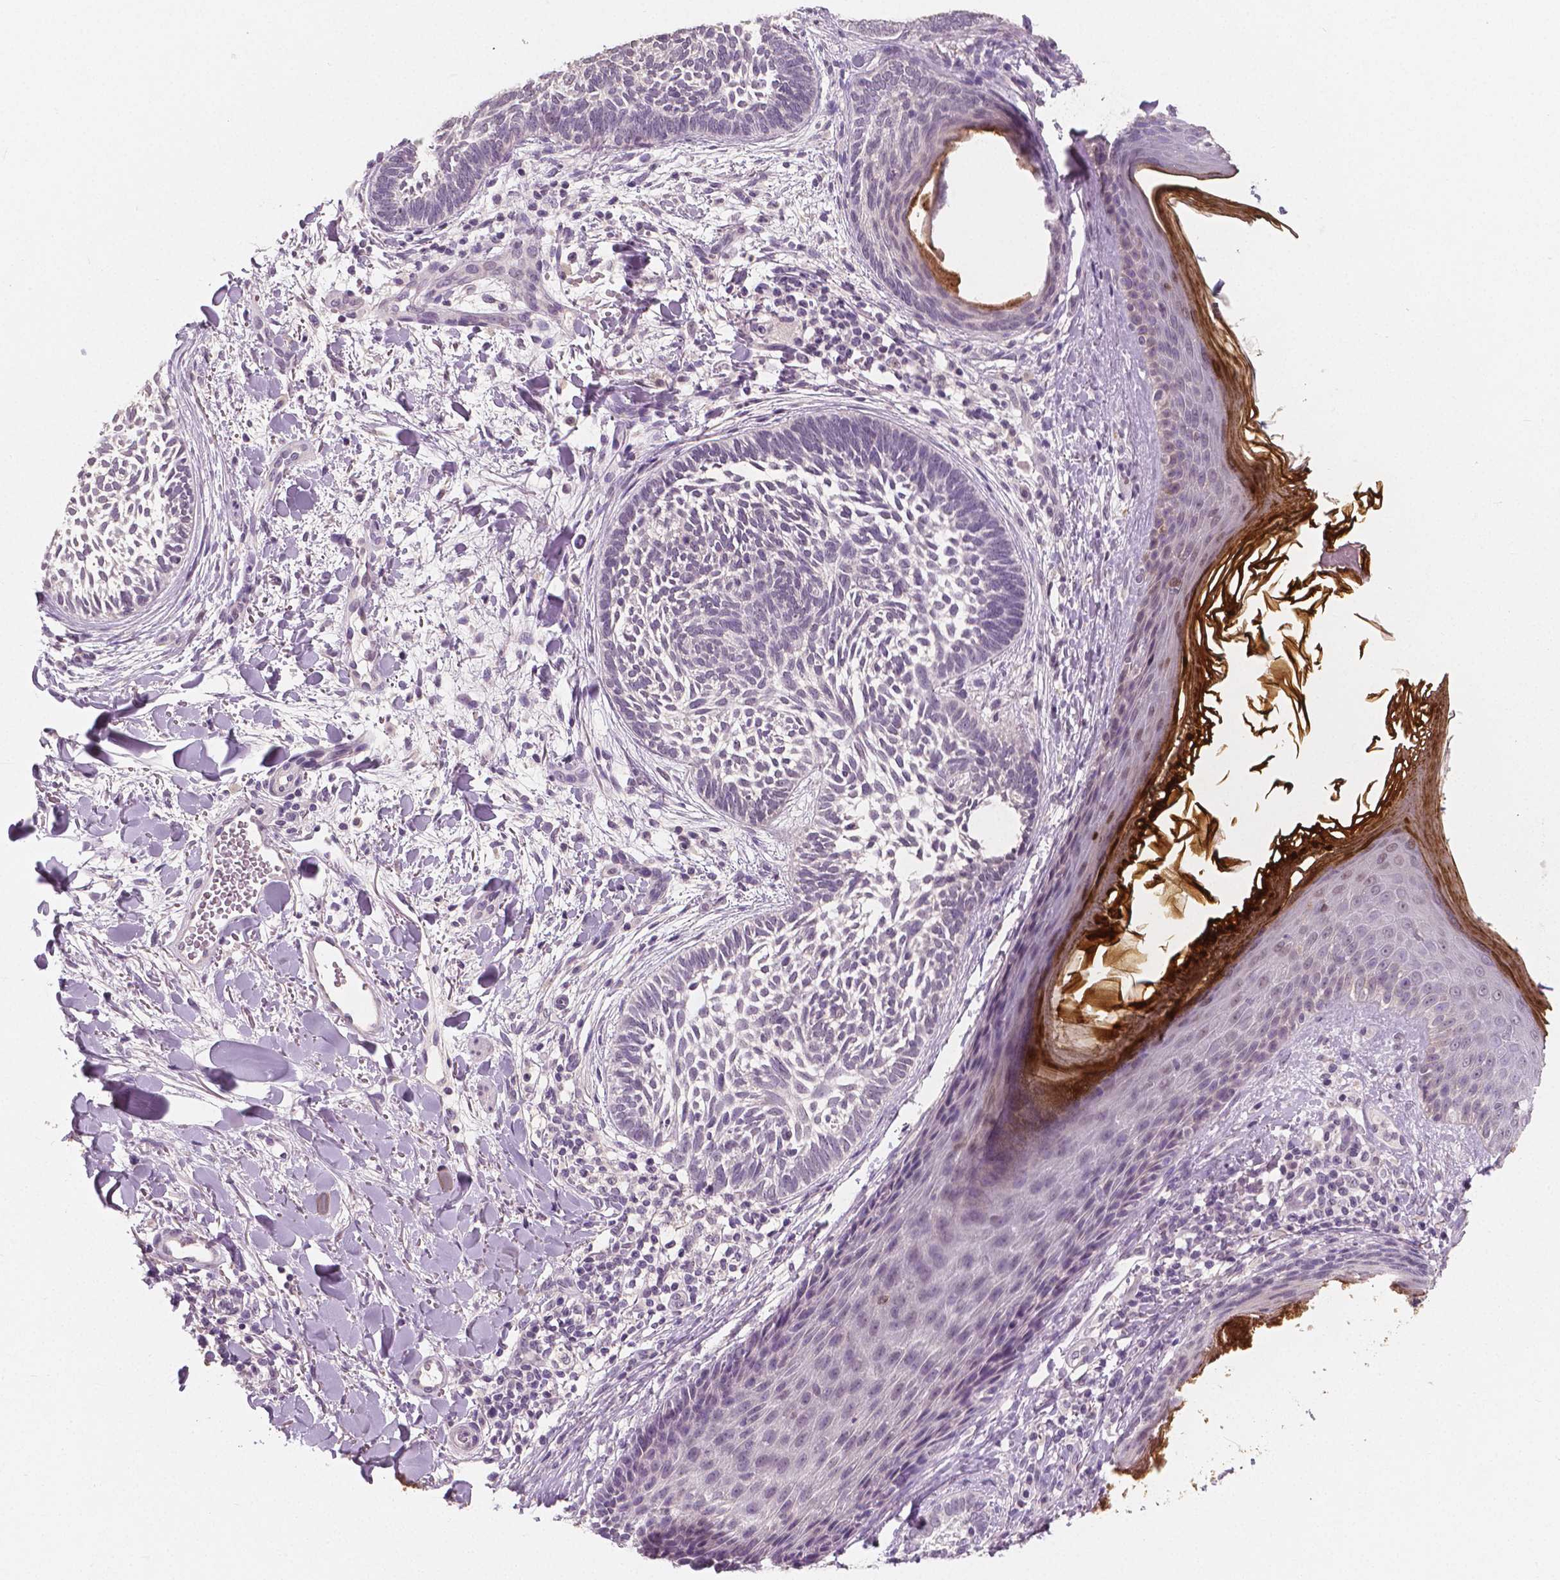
{"staining": {"intensity": "negative", "quantity": "none", "location": "none"}, "tissue": "skin cancer", "cell_type": "Tumor cells", "image_type": "cancer", "snomed": [{"axis": "morphology", "description": "Normal tissue, NOS"}, {"axis": "morphology", "description": "Basal cell carcinoma"}, {"axis": "topography", "description": "Skin"}], "caption": "This is an immunohistochemistry histopathology image of basal cell carcinoma (skin). There is no expression in tumor cells.", "gene": "RNASE7", "patient": {"sex": "male", "age": 46}}